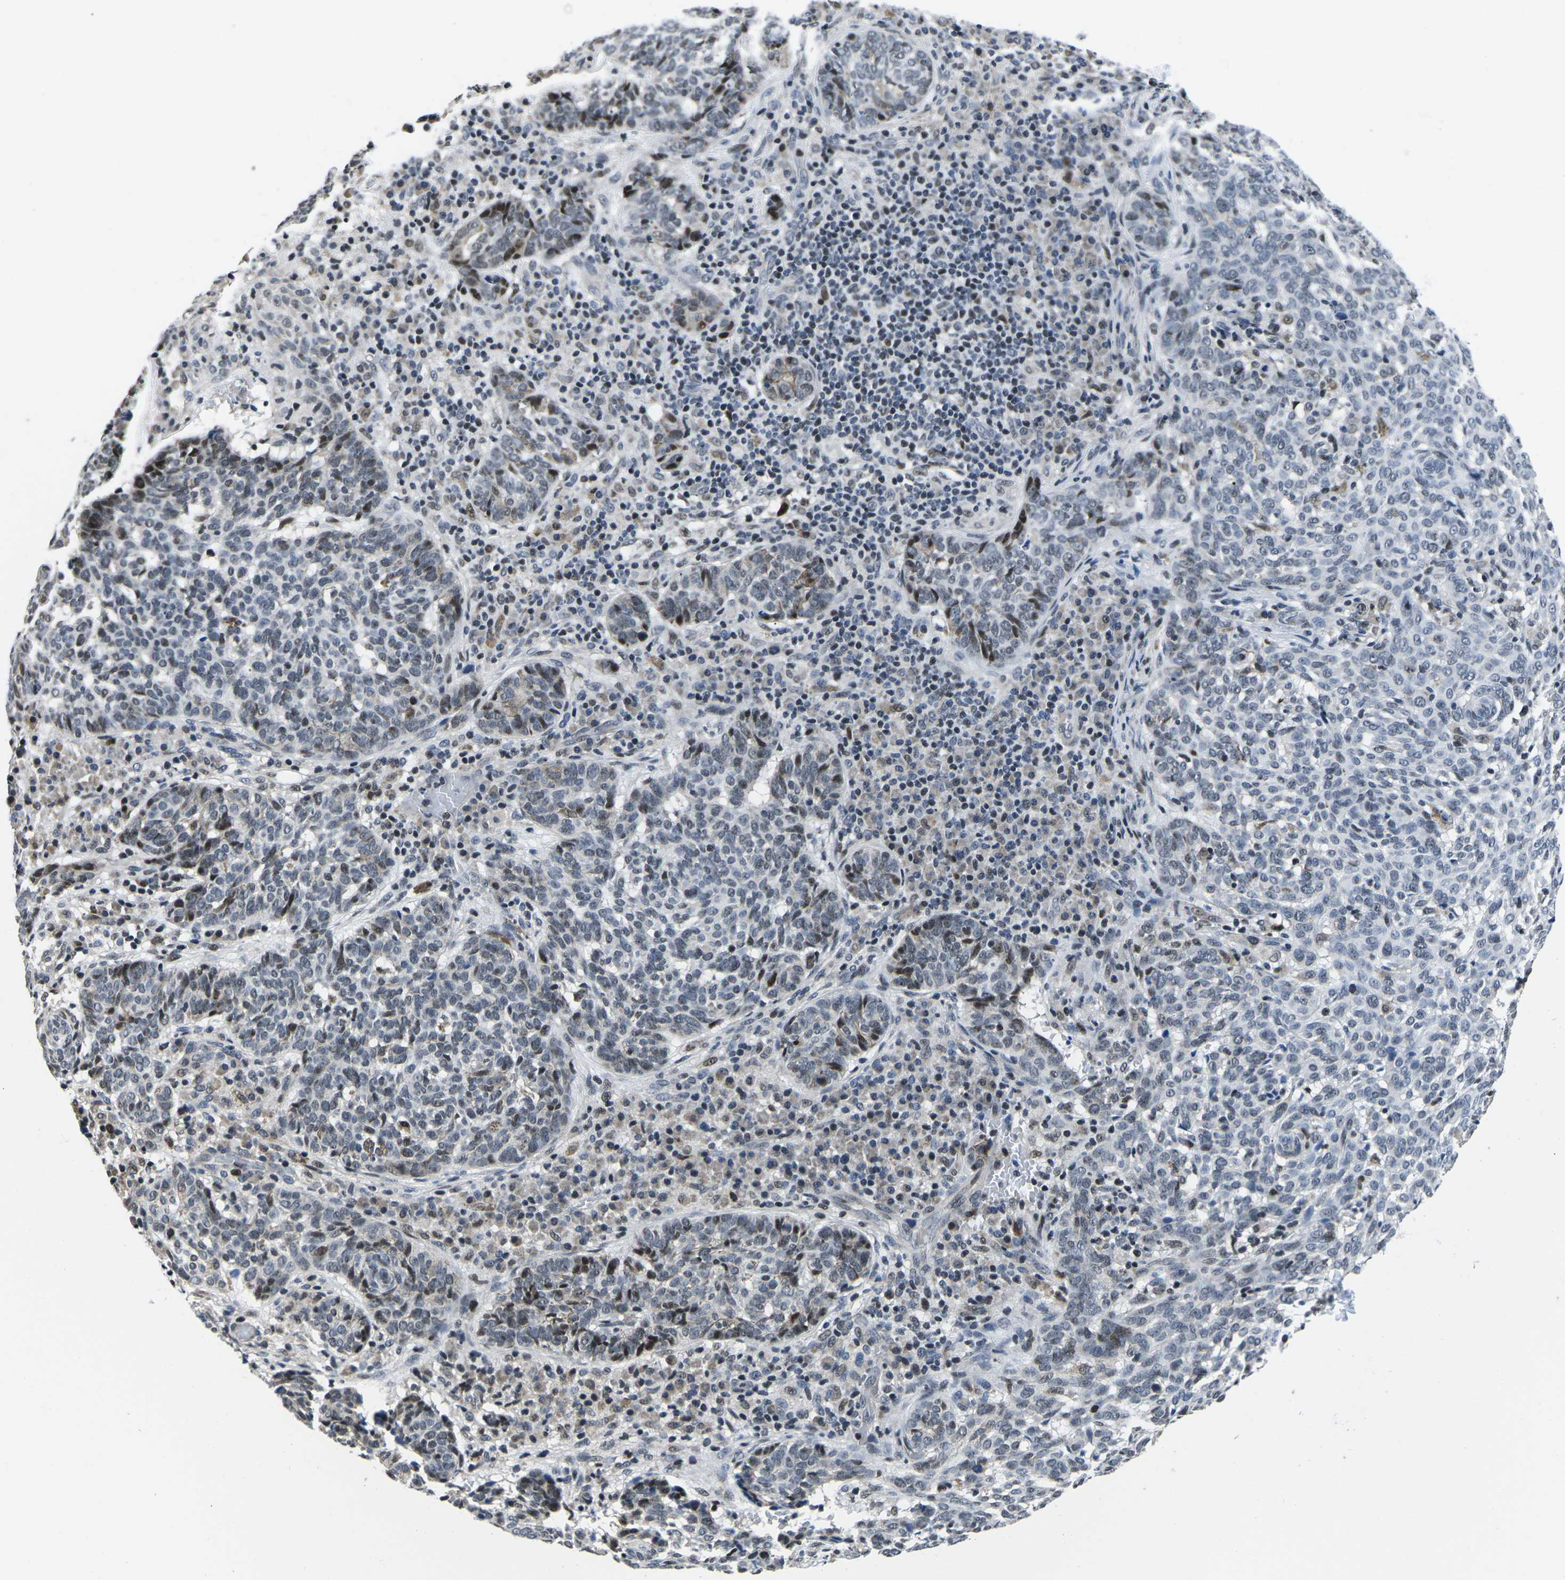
{"staining": {"intensity": "moderate", "quantity": "<25%", "location": "nuclear"}, "tissue": "skin cancer", "cell_type": "Tumor cells", "image_type": "cancer", "snomed": [{"axis": "morphology", "description": "Basal cell carcinoma"}, {"axis": "topography", "description": "Skin"}], "caption": "Protein expression analysis of human skin basal cell carcinoma reveals moderate nuclear expression in about <25% of tumor cells.", "gene": "CDC73", "patient": {"sex": "male", "age": 85}}